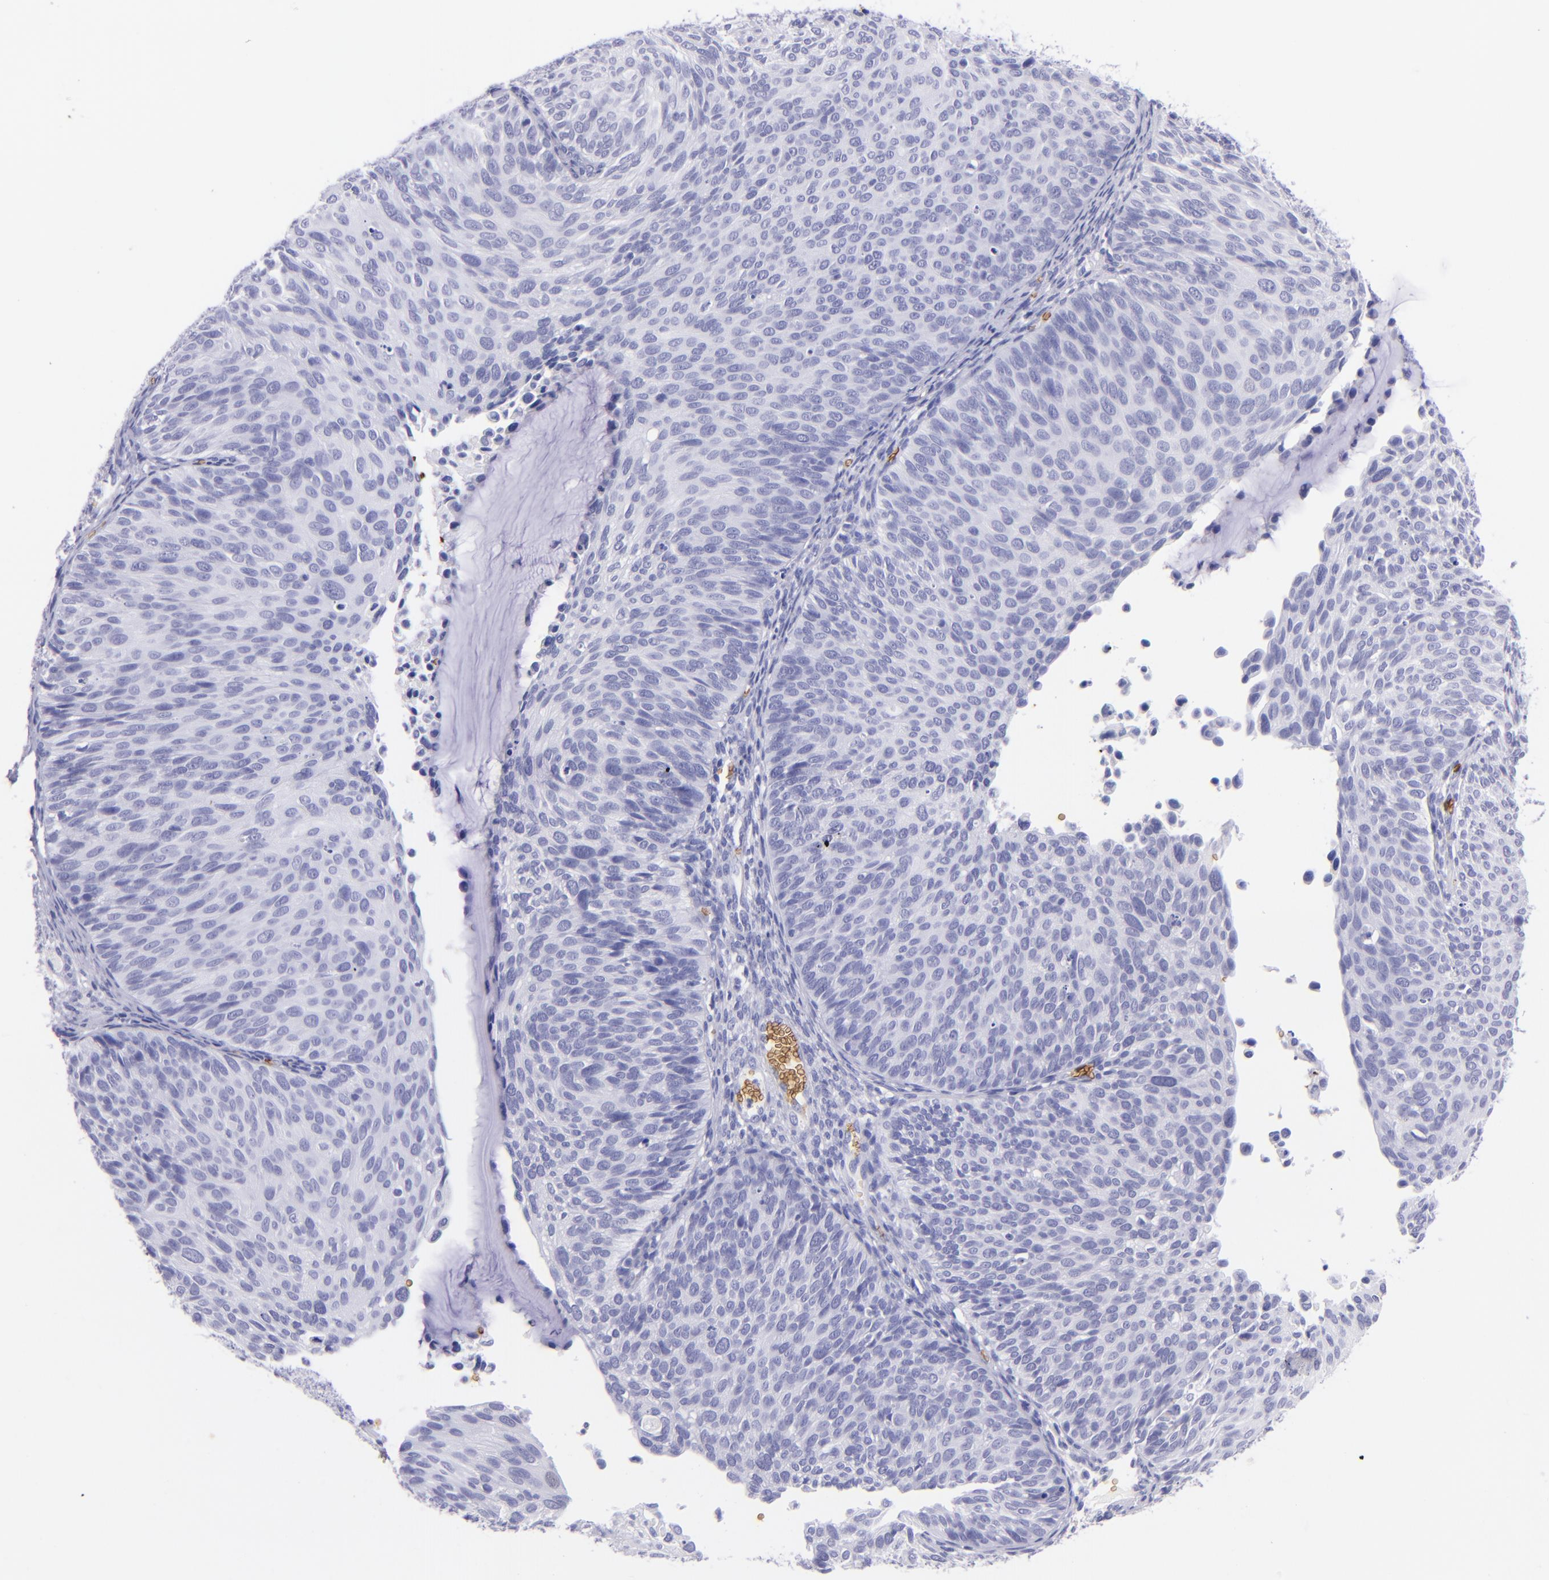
{"staining": {"intensity": "negative", "quantity": "none", "location": "none"}, "tissue": "cervical cancer", "cell_type": "Tumor cells", "image_type": "cancer", "snomed": [{"axis": "morphology", "description": "Squamous cell carcinoma, NOS"}, {"axis": "topography", "description": "Cervix"}], "caption": "Image shows no protein positivity in tumor cells of squamous cell carcinoma (cervical) tissue. Brightfield microscopy of IHC stained with DAB (3,3'-diaminobenzidine) (brown) and hematoxylin (blue), captured at high magnification.", "gene": "GYPA", "patient": {"sex": "female", "age": 36}}